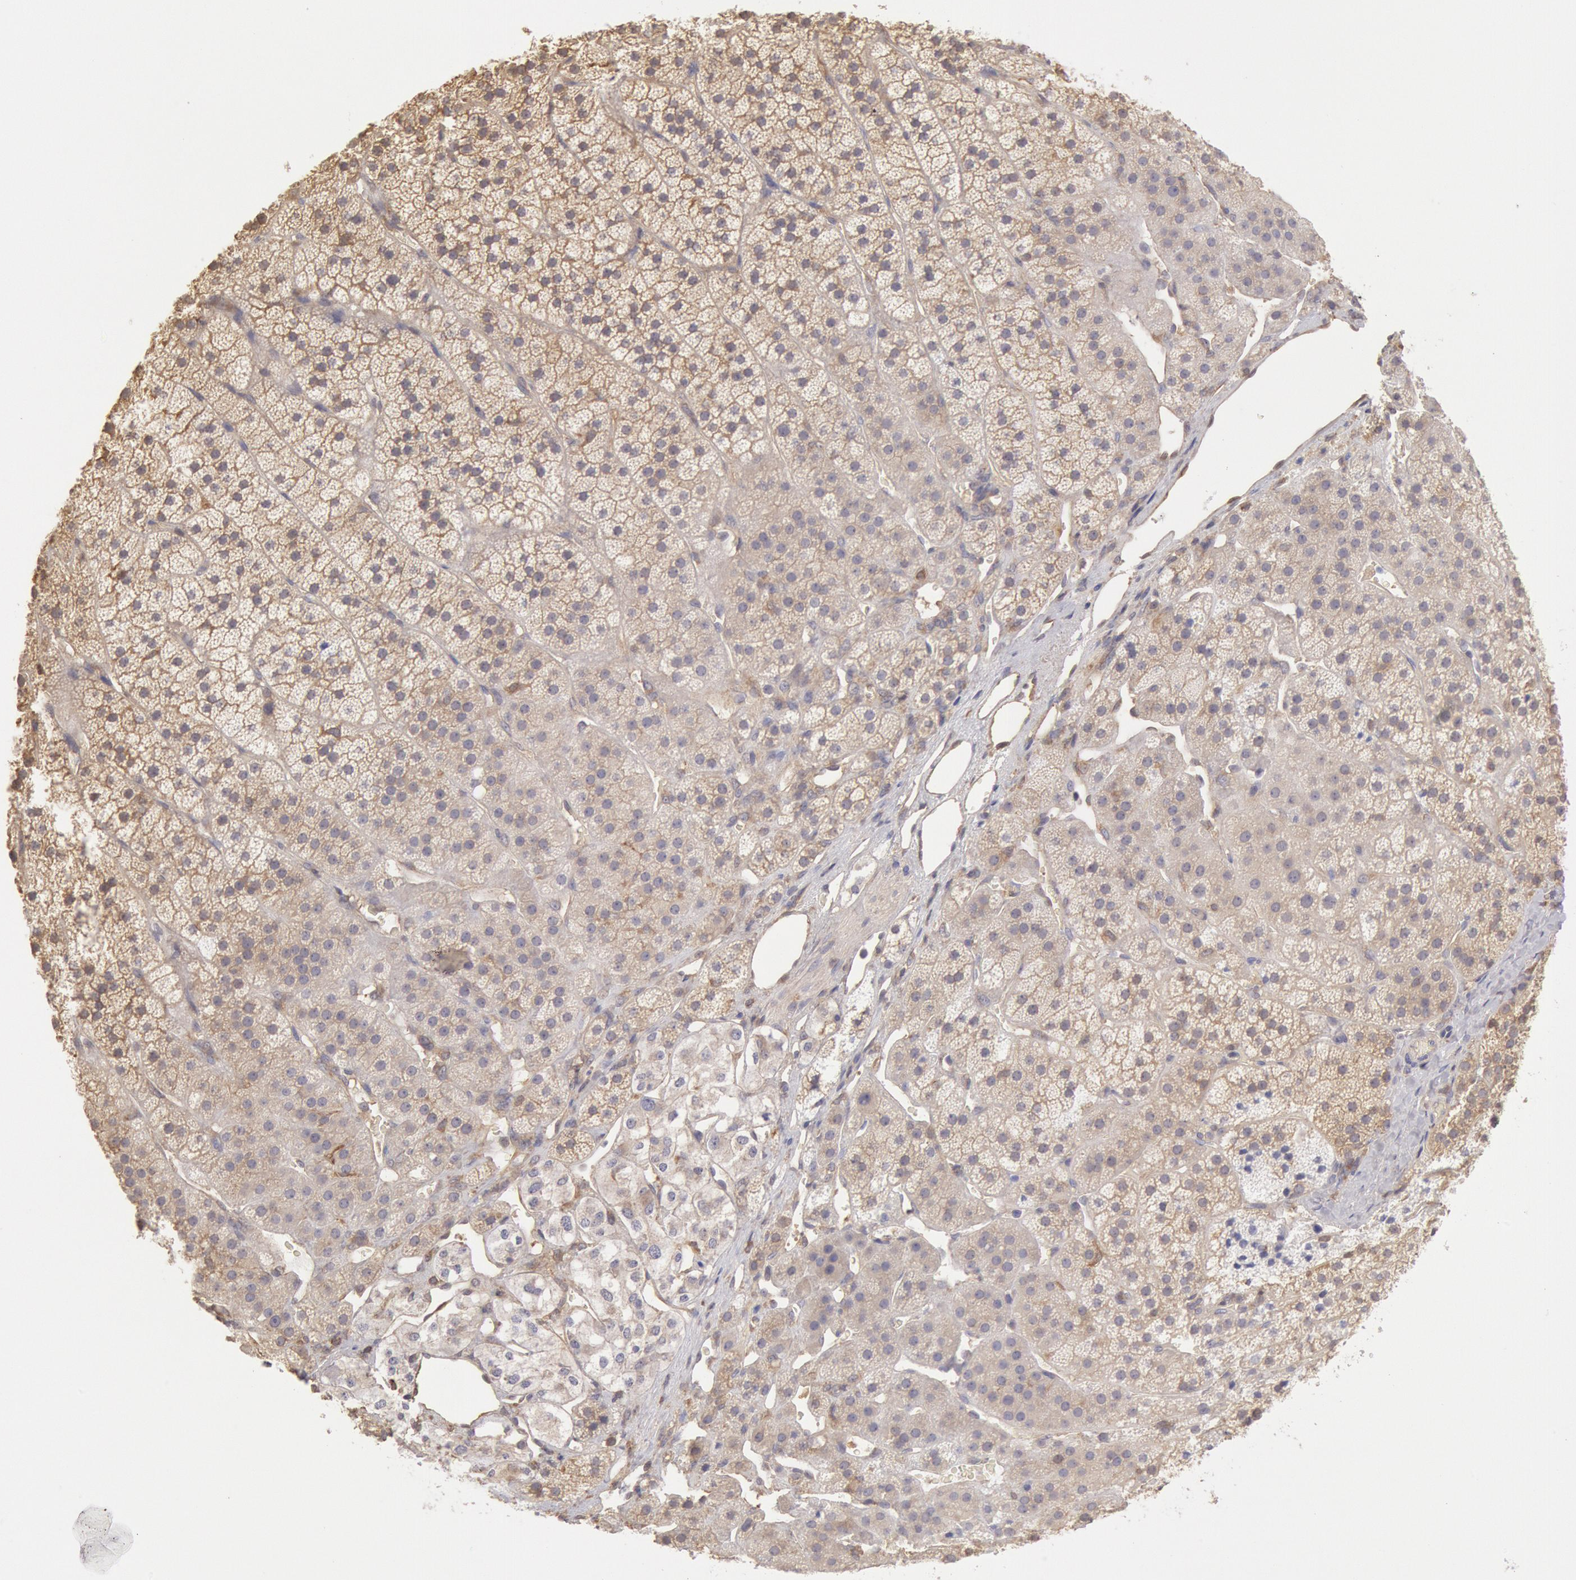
{"staining": {"intensity": "weak", "quantity": "25%-75%", "location": "cytoplasmic/membranous"}, "tissue": "adrenal gland", "cell_type": "Glandular cells", "image_type": "normal", "snomed": [{"axis": "morphology", "description": "Normal tissue, NOS"}, {"axis": "topography", "description": "Adrenal gland"}], "caption": "Adrenal gland stained with a brown dye demonstrates weak cytoplasmic/membranous positive staining in about 25%-75% of glandular cells.", "gene": "CCDC50", "patient": {"sex": "female", "age": 44}}